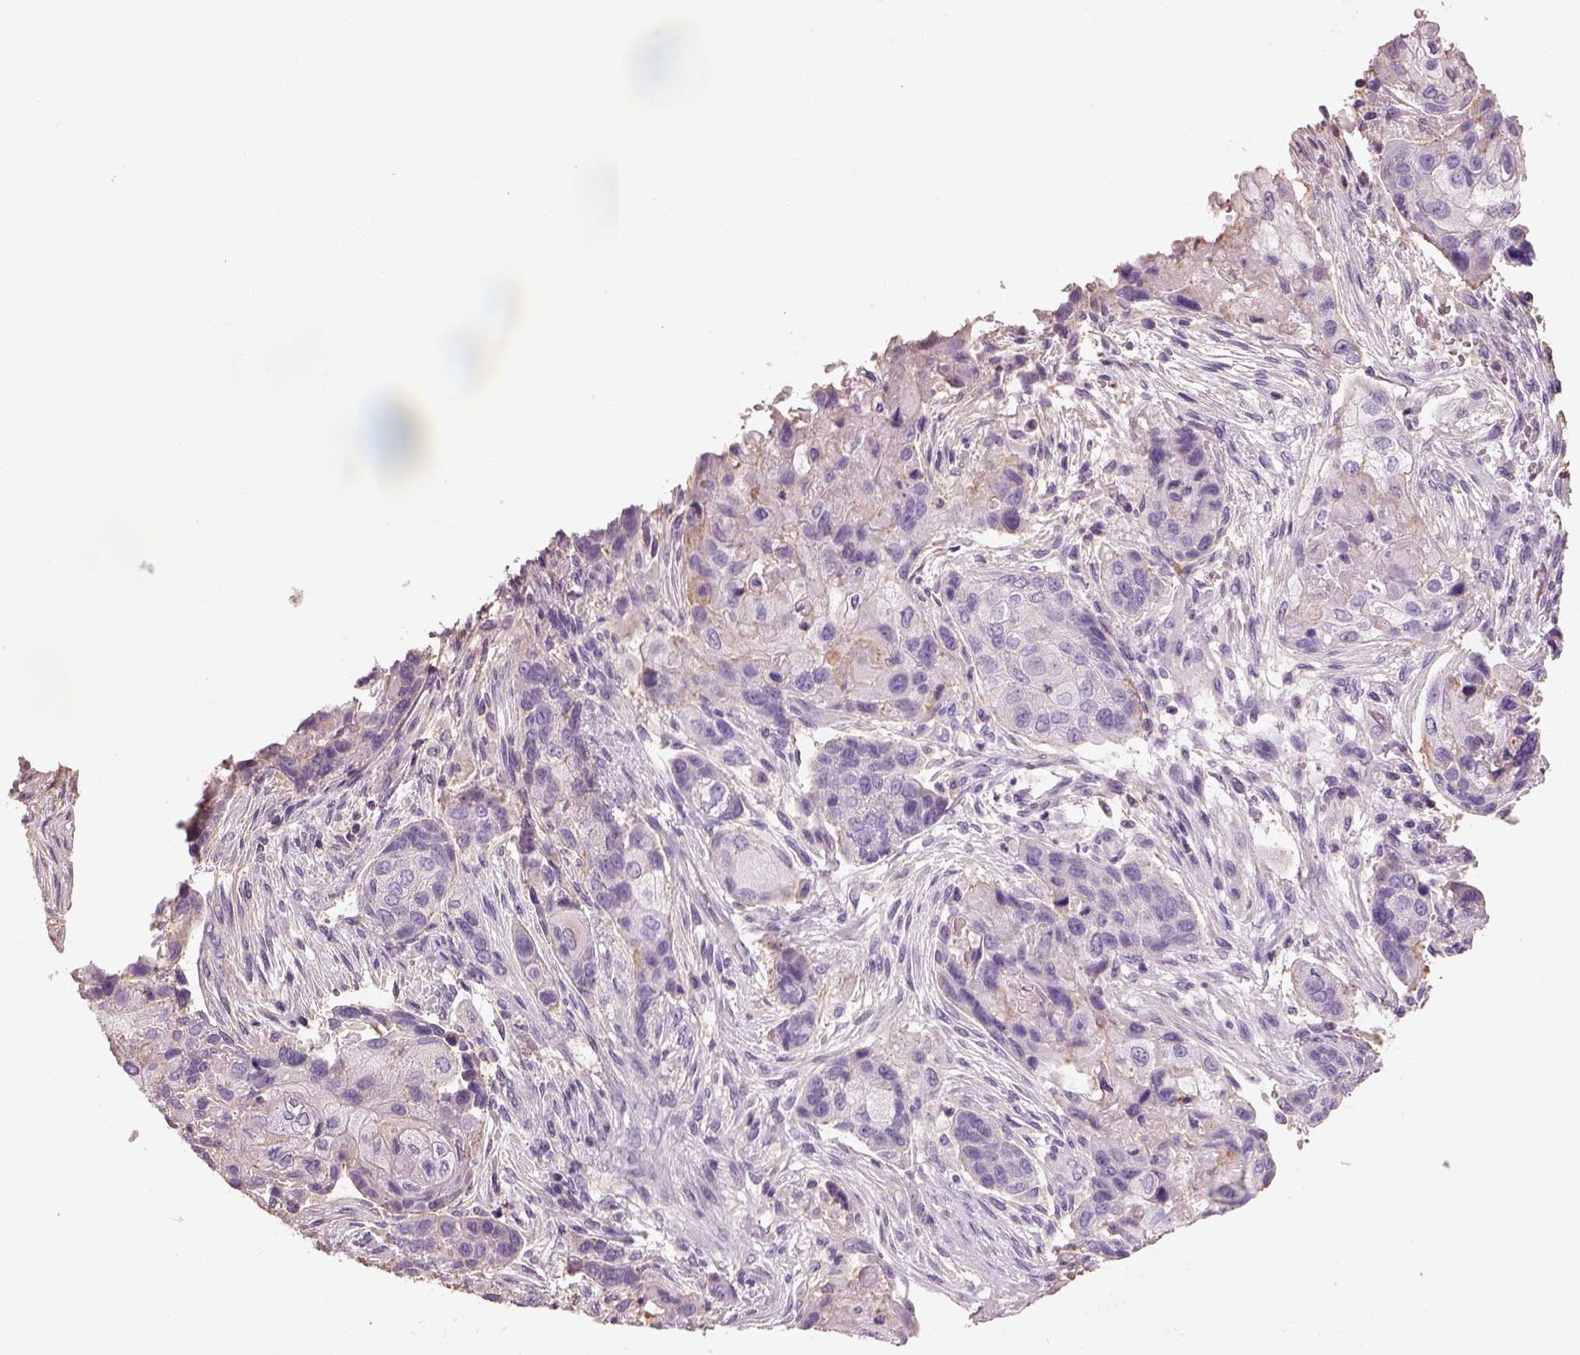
{"staining": {"intensity": "negative", "quantity": "none", "location": "none"}, "tissue": "lung cancer", "cell_type": "Tumor cells", "image_type": "cancer", "snomed": [{"axis": "morphology", "description": "Squamous cell carcinoma, NOS"}, {"axis": "topography", "description": "Lung"}], "caption": "Immunohistochemistry (IHC) of human squamous cell carcinoma (lung) exhibits no staining in tumor cells.", "gene": "OTUD6A", "patient": {"sex": "male", "age": 69}}